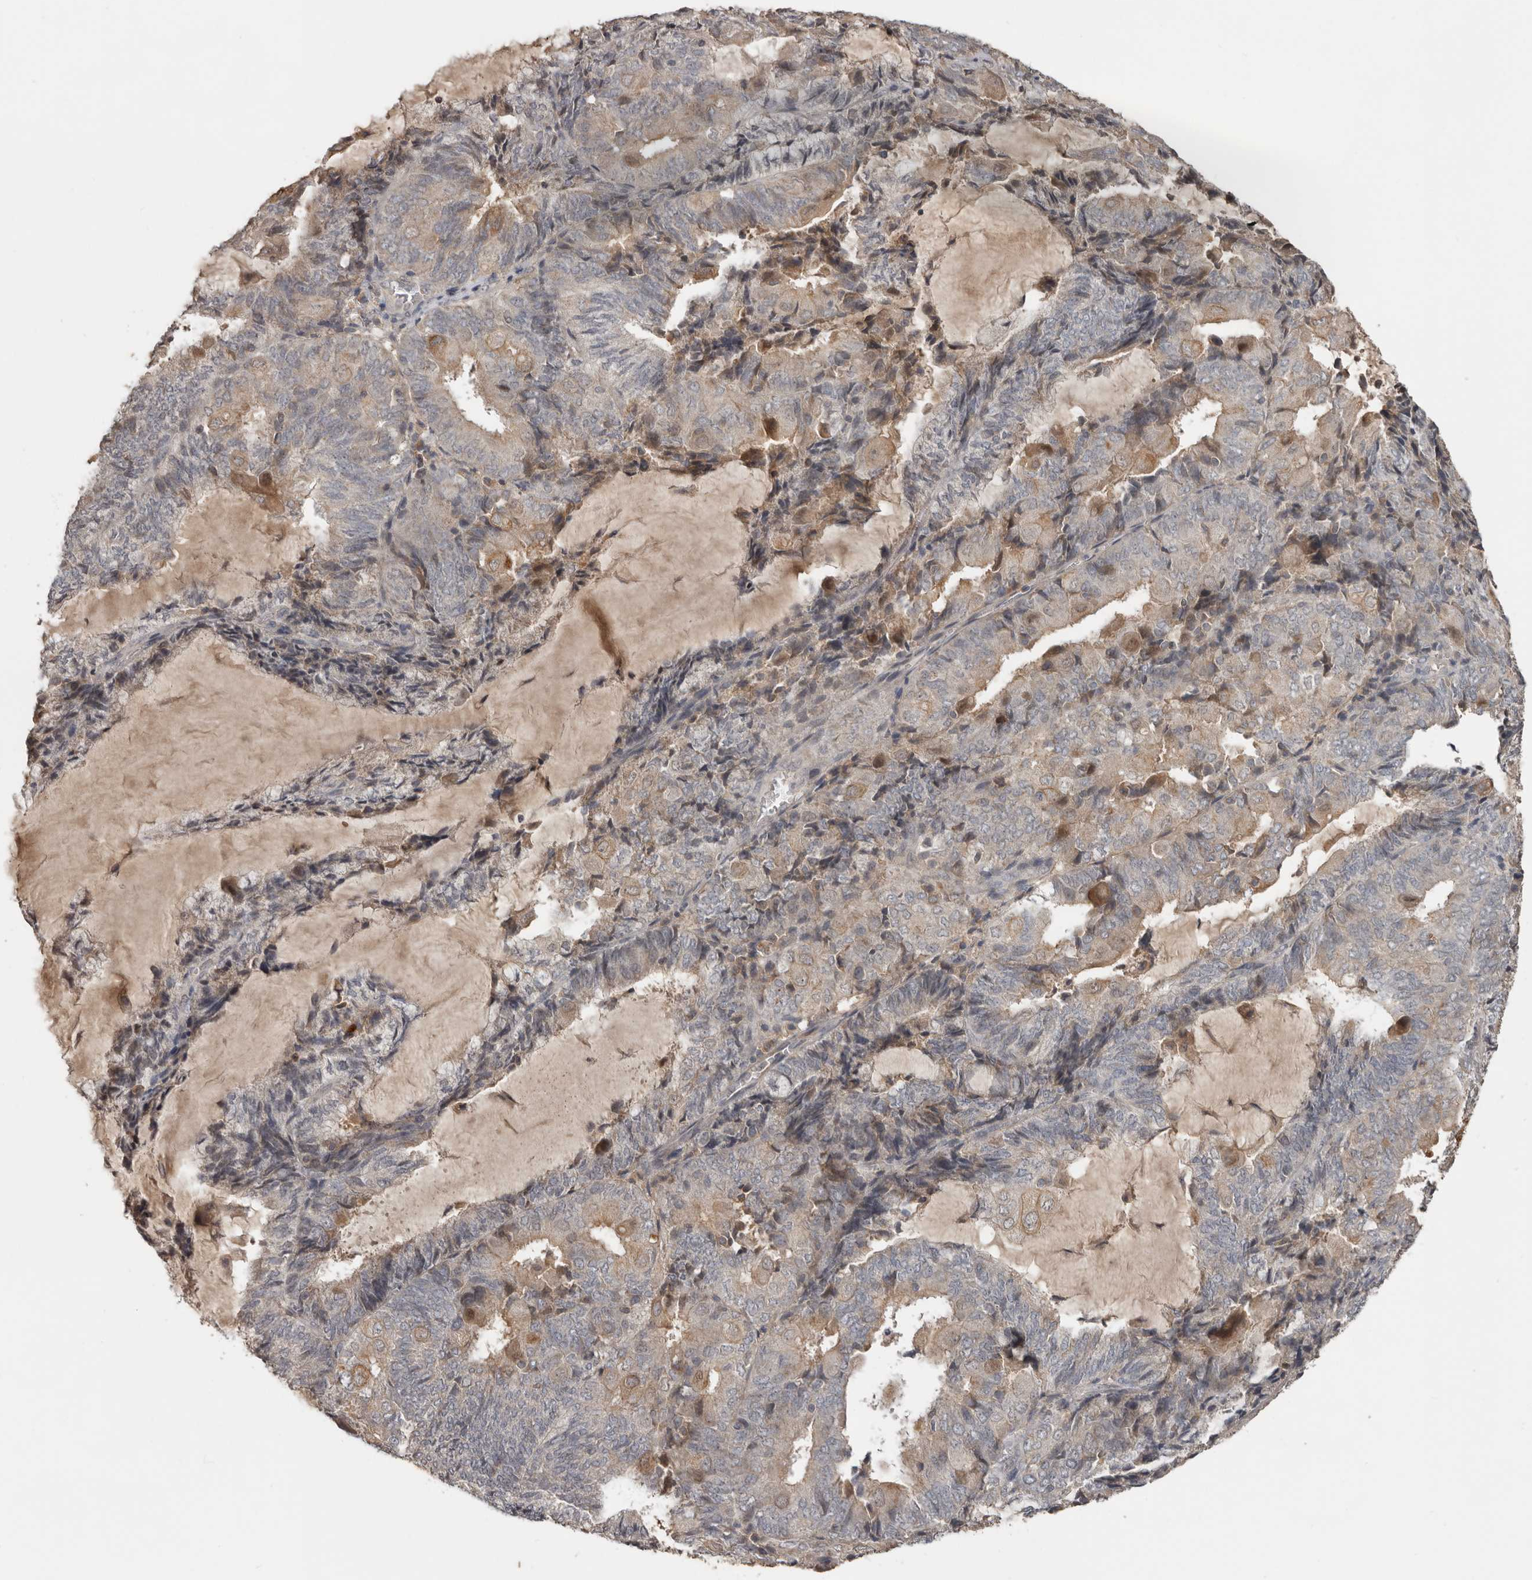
{"staining": {"intensity": "weak", "quantity": "<25%", "location": "cytoplasmic/membranous"}, "tissue": "endometrial cancer", "cell_type": "Tumor cells", "image_type": "cancer", "snomed": [{"axis": "morphology", "description": "Adenocarcinoma, NOS"}, {"axis": "topography", "description": "Endometrium"}], "caption": "High magnification brightfield microscopy of endometrial cancer stained with DAB (brown) and counterstained with hematoxylin (blue): tumor cells show no significant positivity. The staining is performed using DAB (3,3'-diaminobenzidine) brown chromogen with nuclei counter-stained in using hematoxylin.", "gene": "NMUR1", "patient": {"sex": "female", "age": 81}}